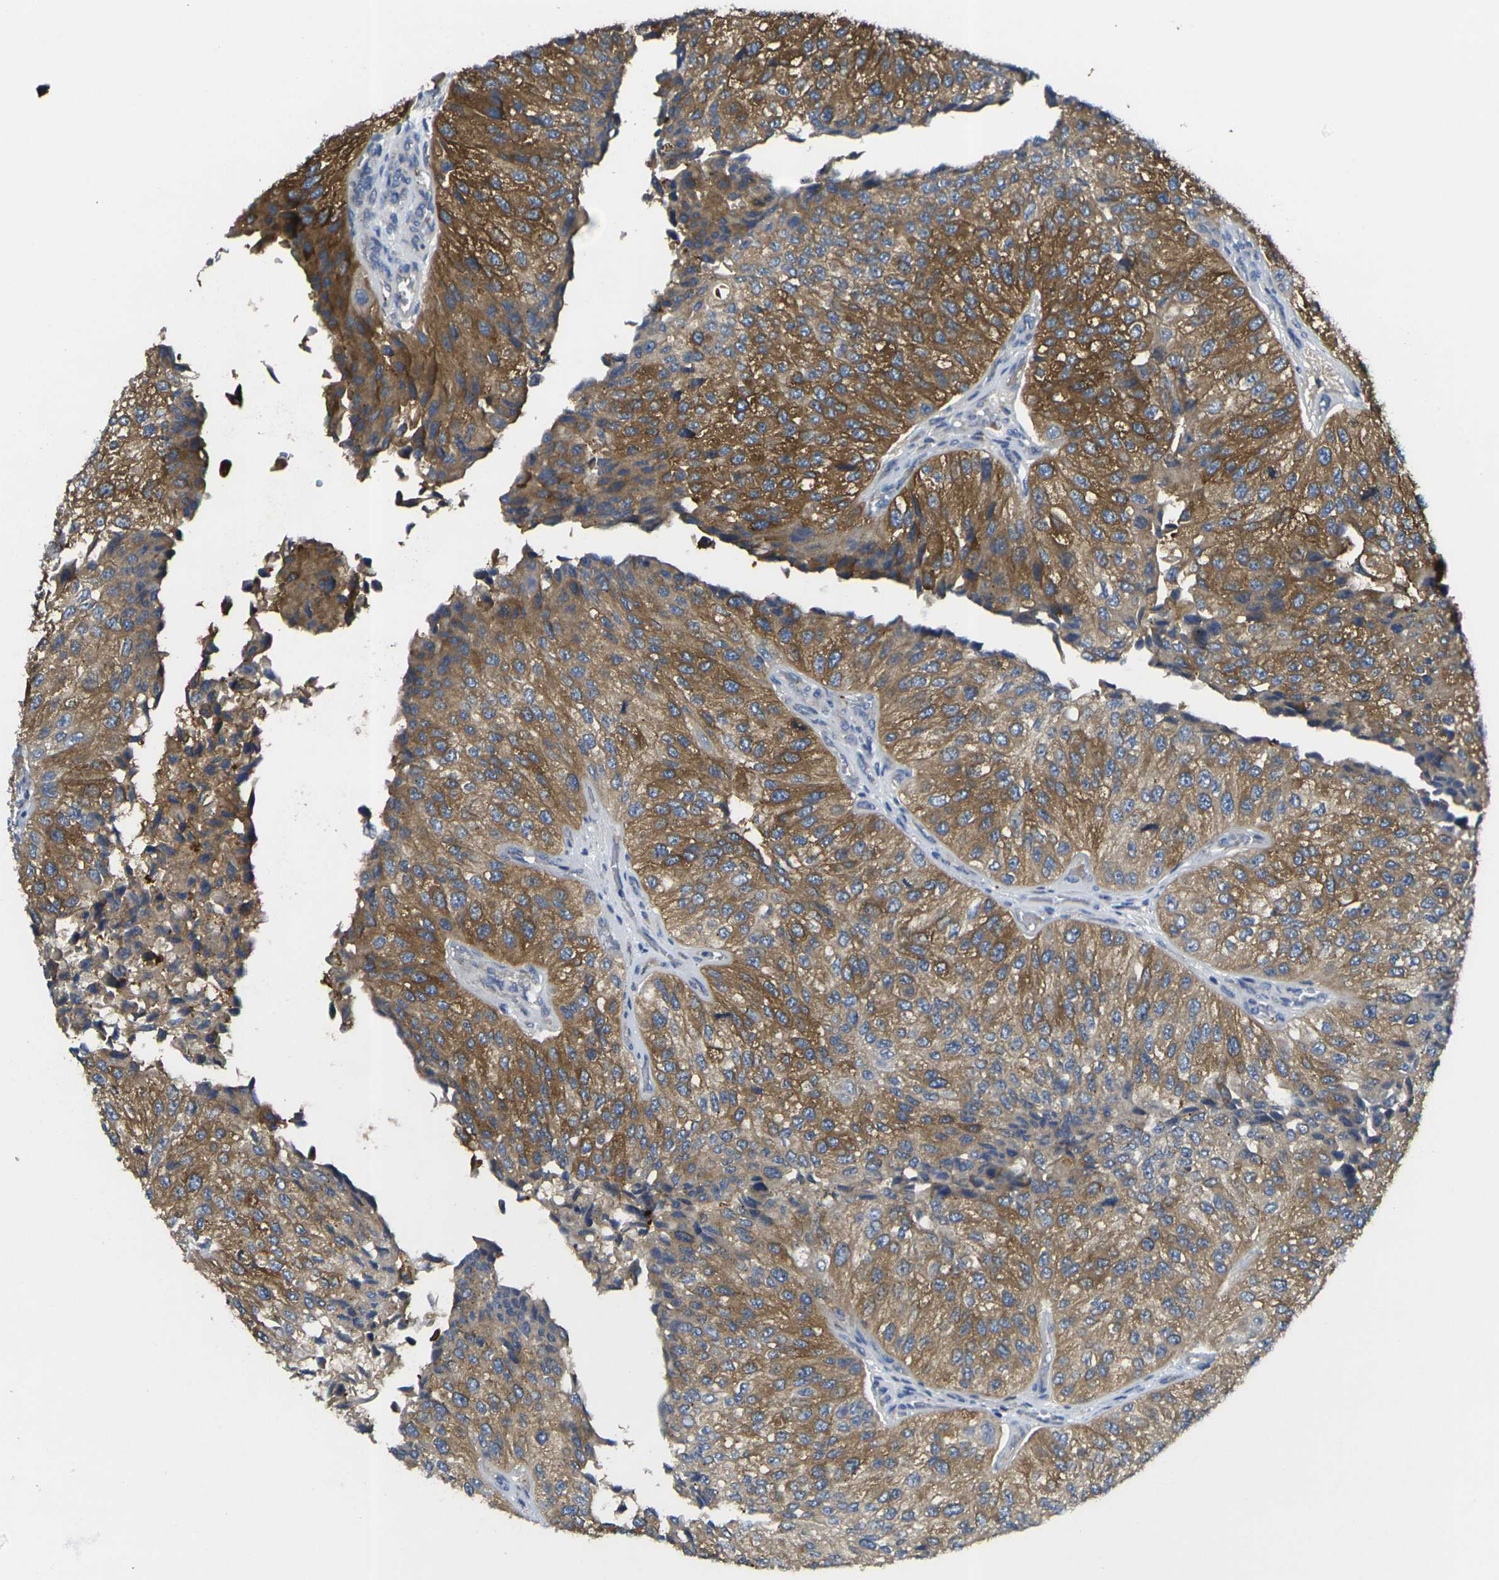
{"staining": {"intensity": "moderate", "quantity": ">75%", "location": "cytoplasmic/membranous"}, "tissue": "urothelial cancer", "cell_type": "Tumor cells", "image_type": "cancer", "snomed": [{"axis": "morphology", "description": "Urothelial carcinoma, High grade"}, {"axis": "topography", "description": "Kidney"}, {"axis": "topography", "description": "Urinary bladder"}], "caption": "About >75% of tumor cells in human urothelial carcinoma (high-grade) show moderate cytoplasmic/membranous protein expression as visualized by brown immunohistochemical staining.", "gene": "GNA12", "patient": {"sex": "male", "age": 77}}